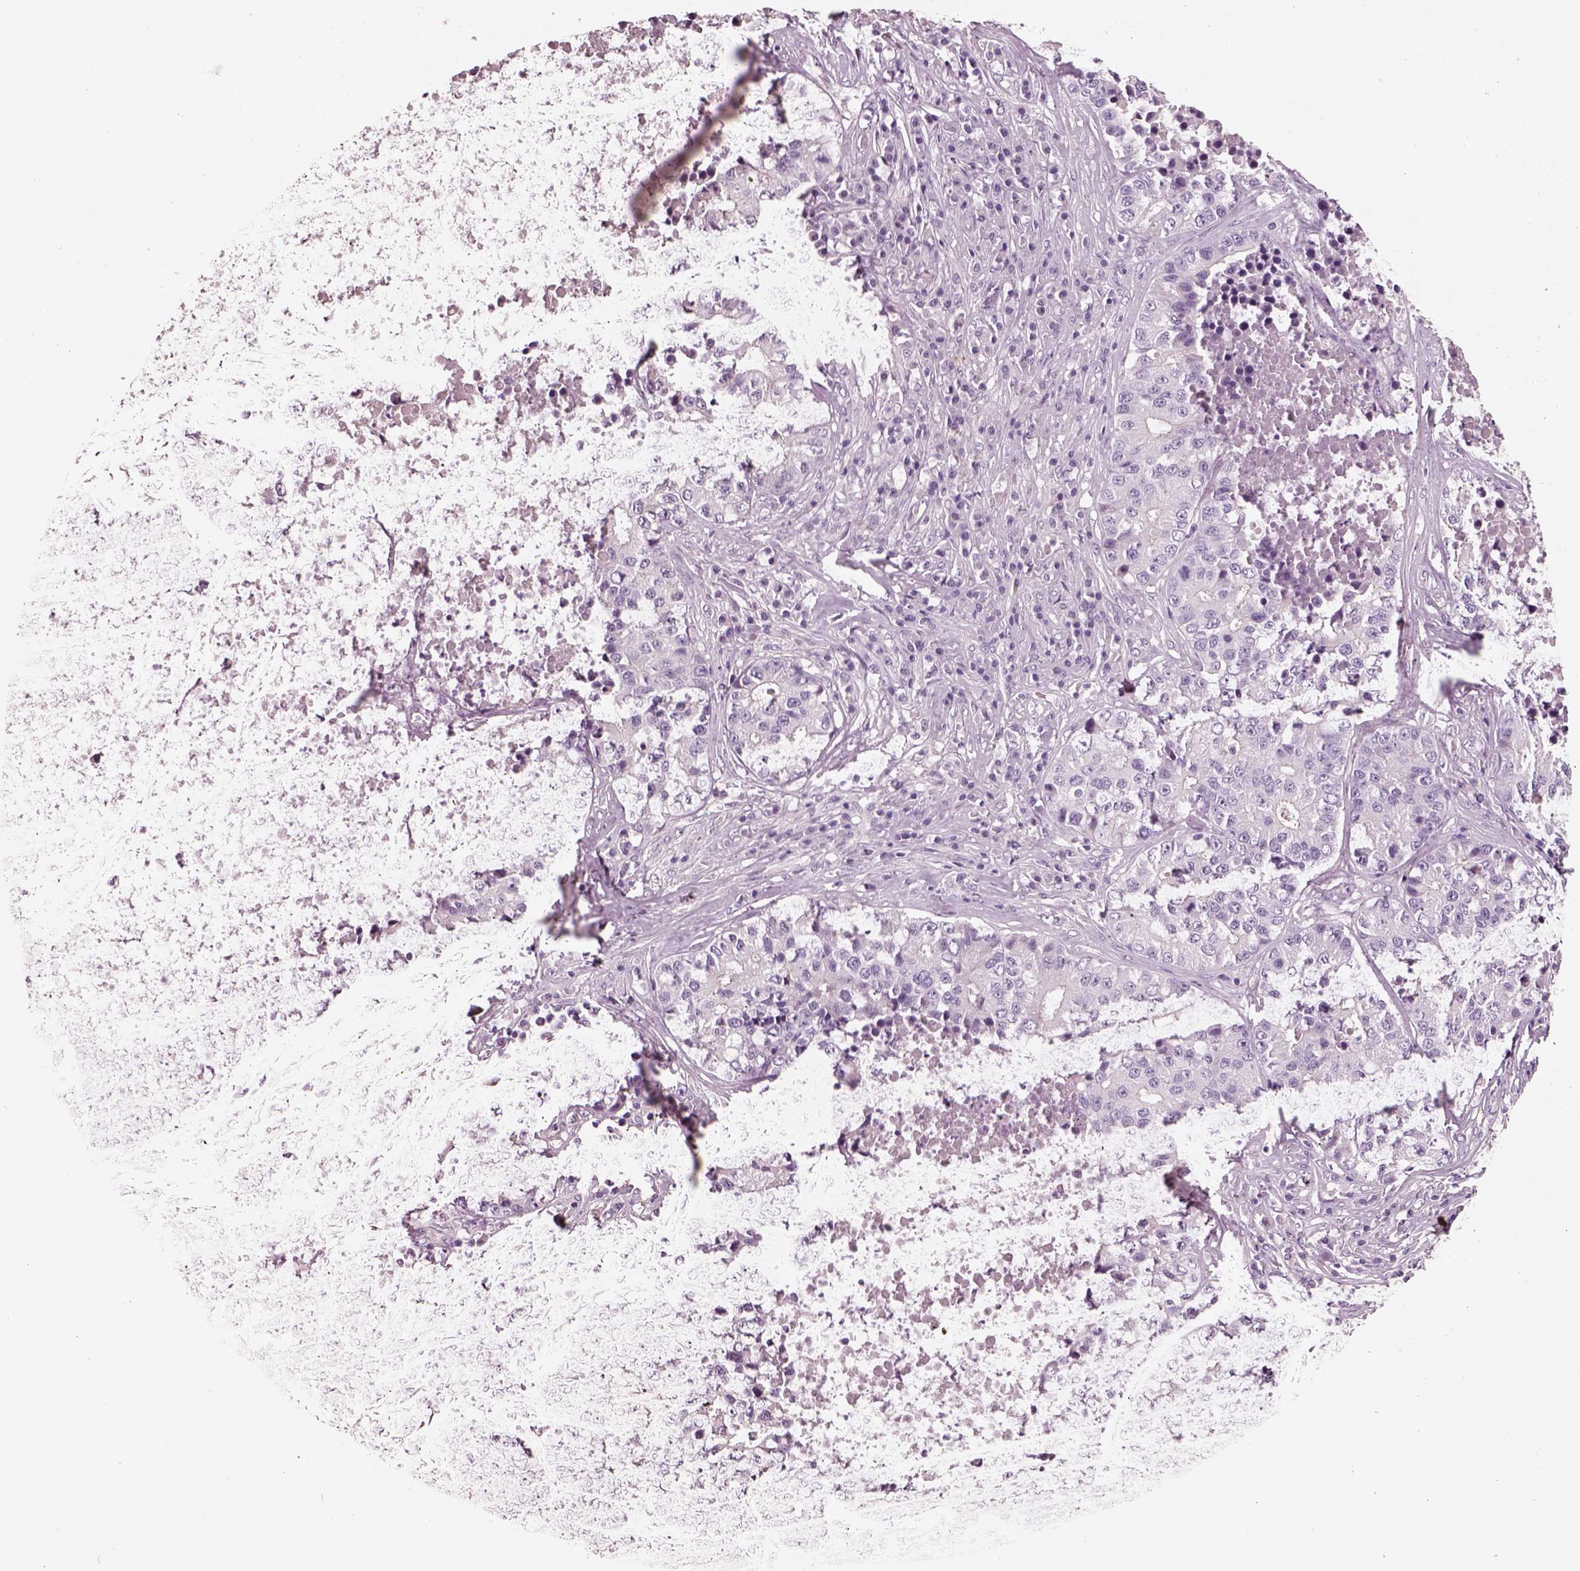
{"staining": {"intensity": "negative", "quantity": "none", "location": "none"}, "tissue": "stomach cancer", "cell_type": "Tumor cells", "image_type": "cancer", "snomed": [{"axis": "morphology", "description": "Adenocarcinoma, NOS"}, {"axis": "topography", "description": "Stomach"}], "caption": "The immunohistochemistry image has no significant expression in tumor cells of adenocarcinoma (stomach) tissue.", "gene": "IGLL1", "patient": {"sex": "male", "age": 71}}